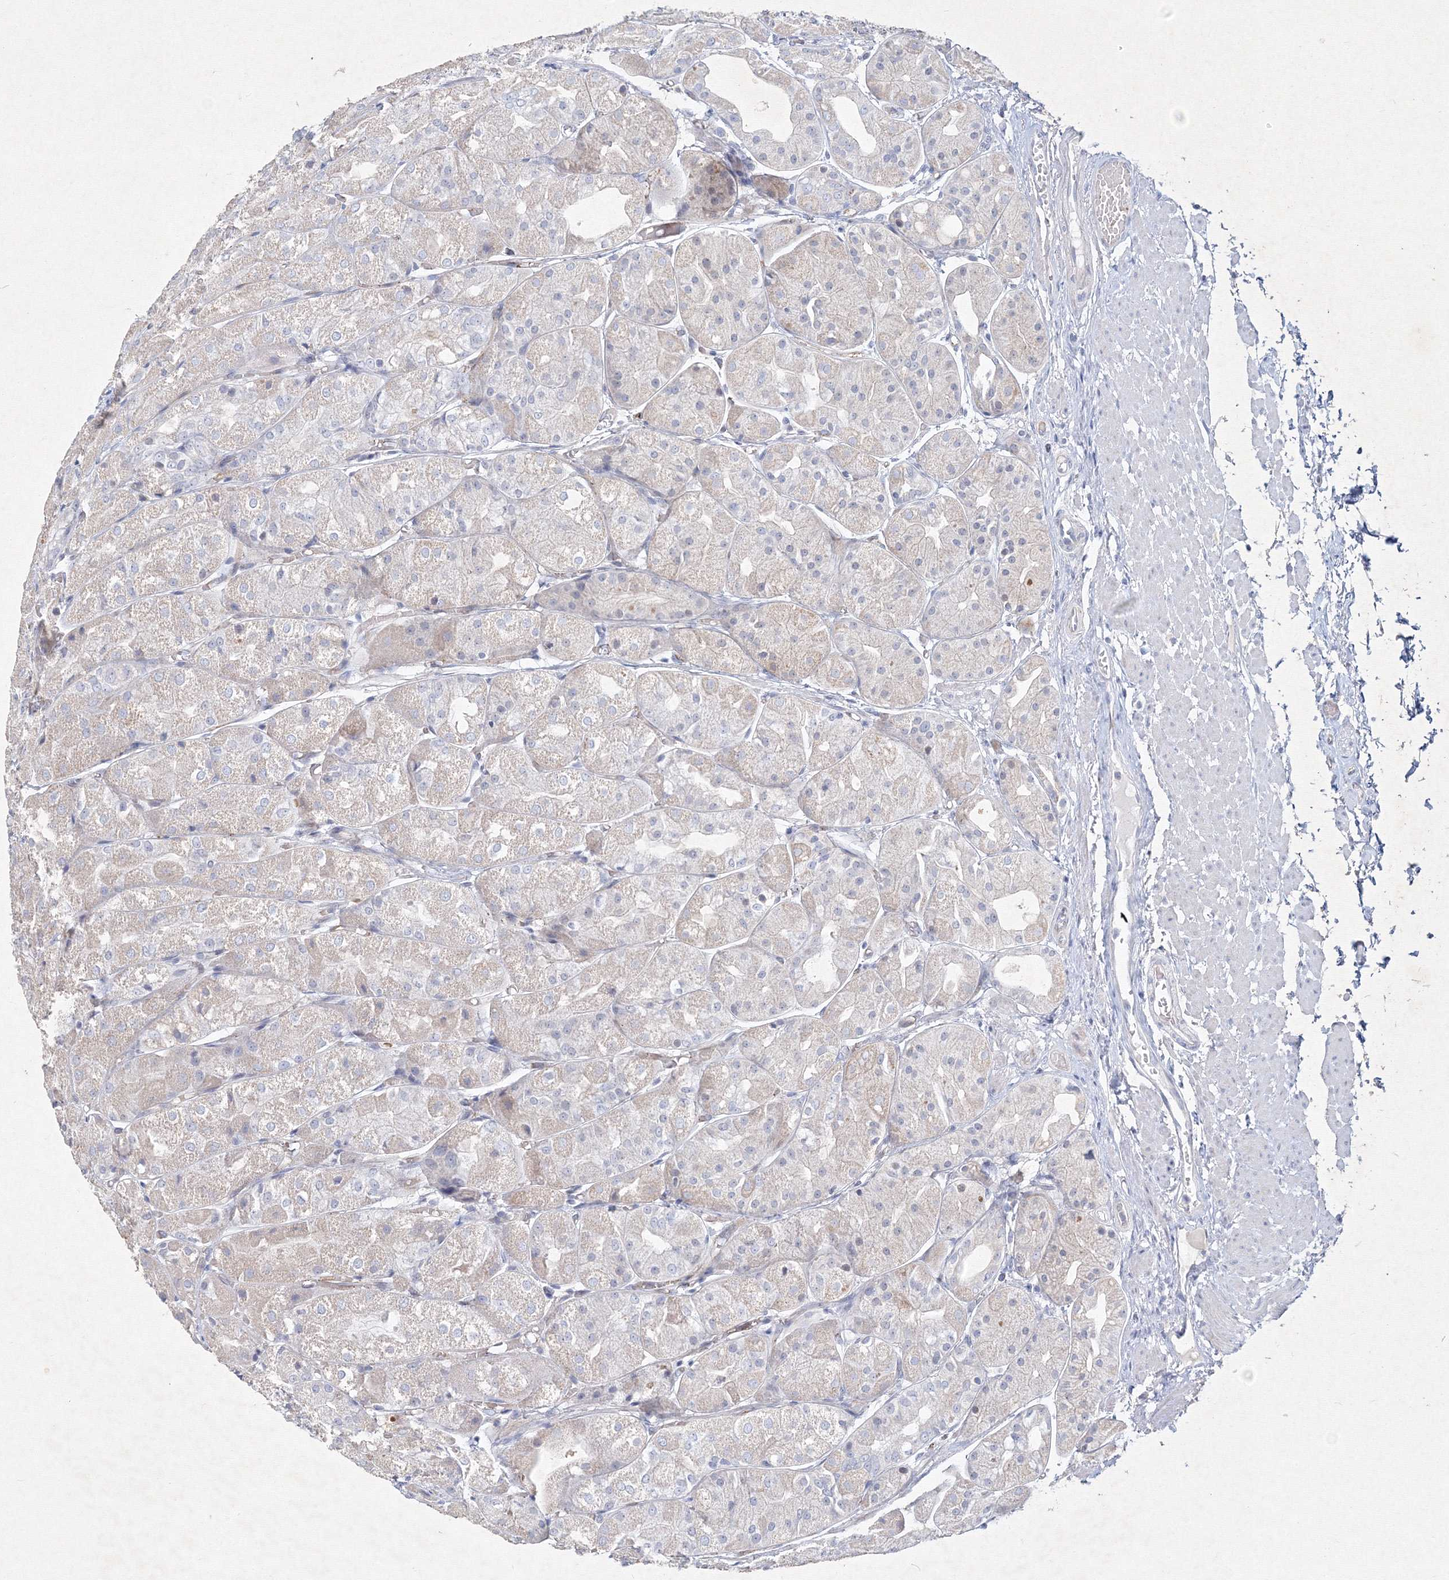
{"staining": {"intensity": "weak", "quantity": "<25%", "location": "cytoplasmic/membranous"}, "tissue": "stomach", "cell_type": "Glandular cells", "image_type": "normal", "snomed": [{"axis": "morphology", "description": "Normal tissue, NOS"}, {"axis": "topography", "description": "Stomach, upper"}], "caption": "This is an immunohistochemistry histopathology image of benign human stomach. There is no staining in glandular cells.", "gene": "CXXC4", "patient": {"sex": "male", "age": 72}}